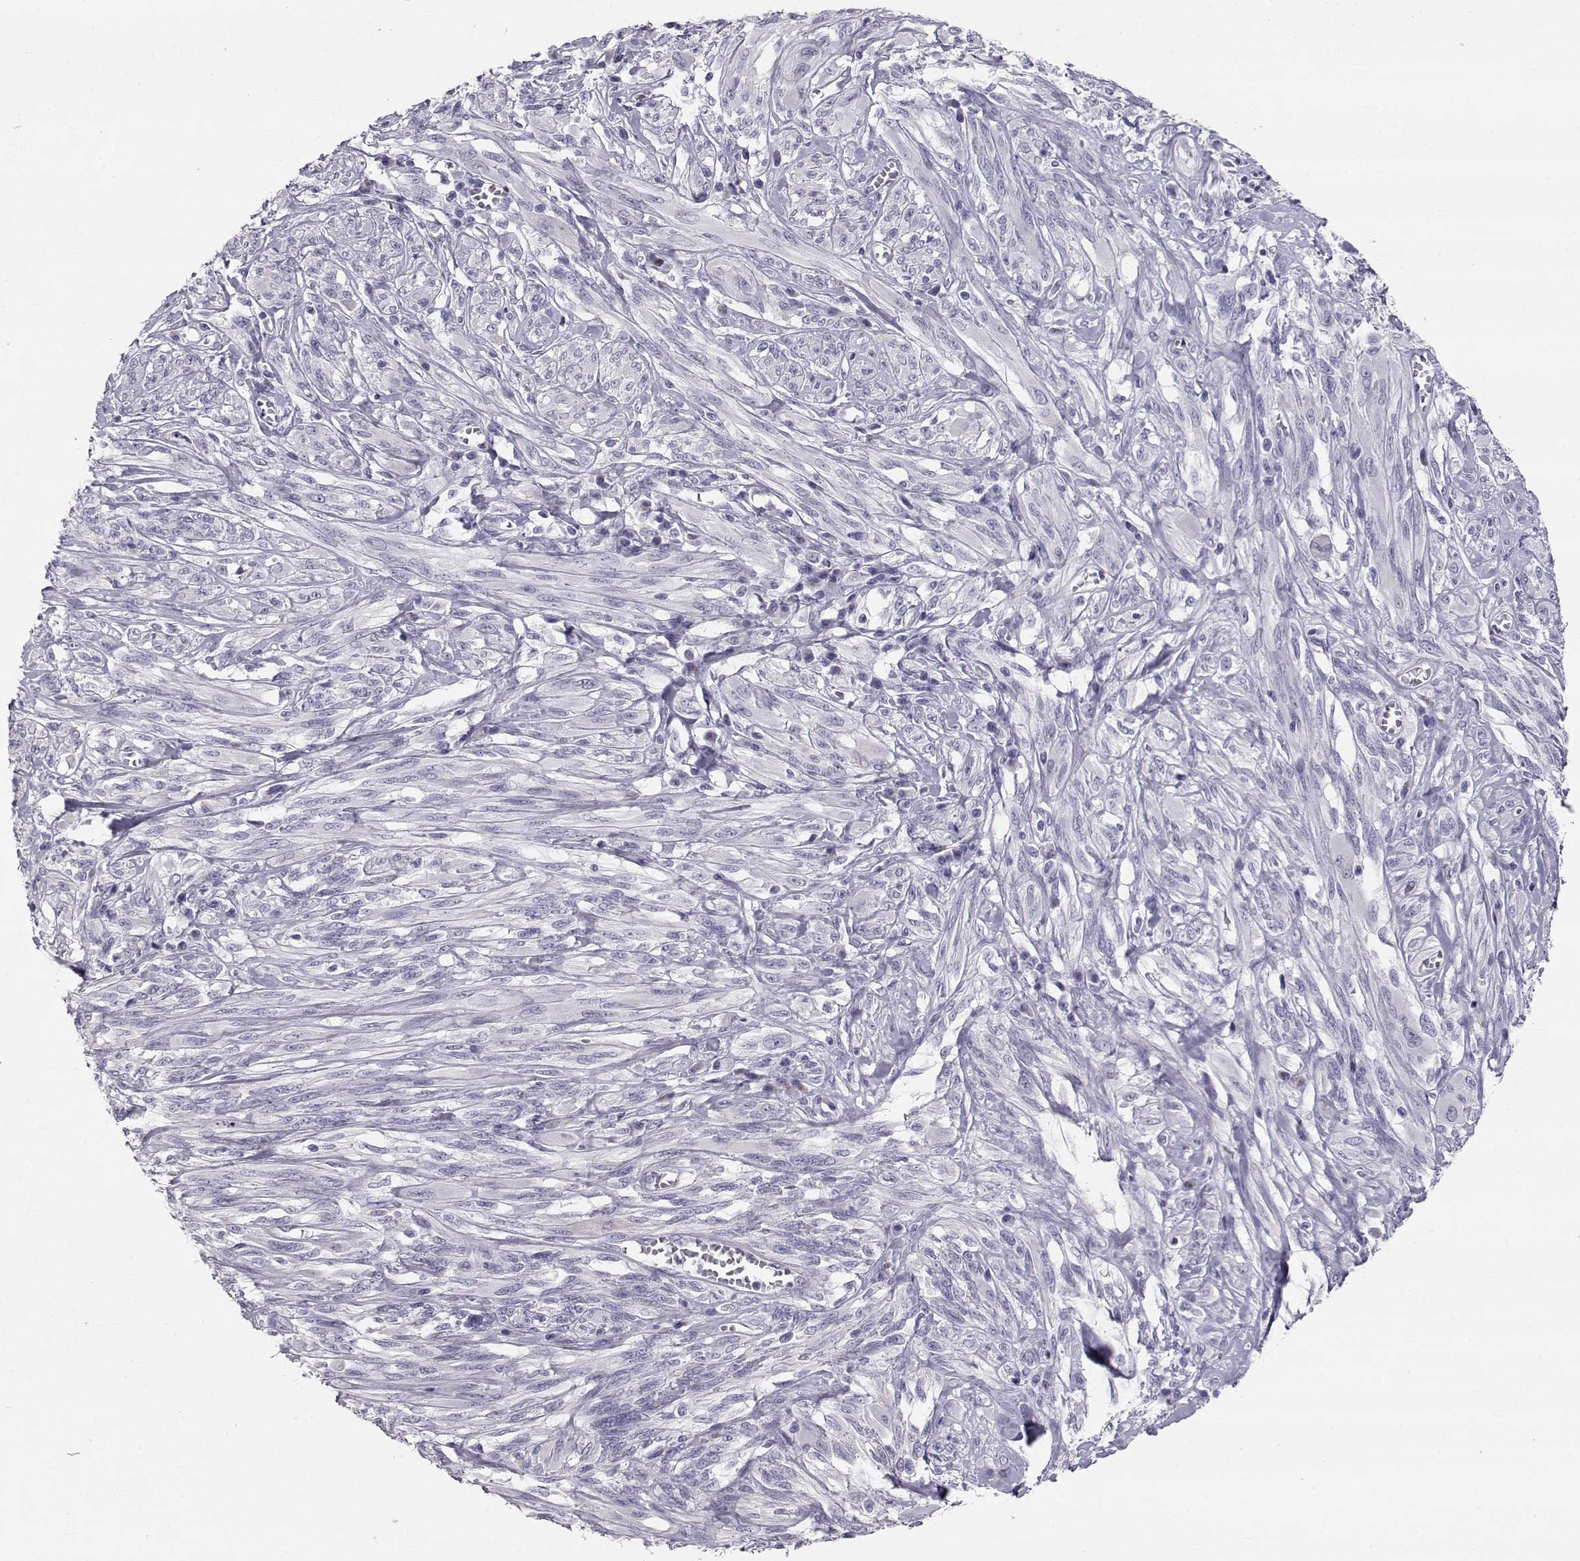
{"staining": {"intensity": "negative", "quantity": "none", "location": "none"}, "tissue": "melanoma", "cell_type": "Tumor cells", "image_type": "cancer", "snomed": [{"axis": "morphology", "description": "Malignant melanoma, NOS"}, {"axis": "topography", "description": "Skin"}], "caption": "This image is of malignant melanoma stained with IHC to label a protein in brown with the nuclei are counter-stained blue. There is no positivity in tumor cells. (DAB (3,3'-diaminobenzidine) immunohistochemistry (IHC) visualized using brightfield microscopy, high magnification).", "gene": "RD3", "patient": {"sex": "female", "age": 91}}